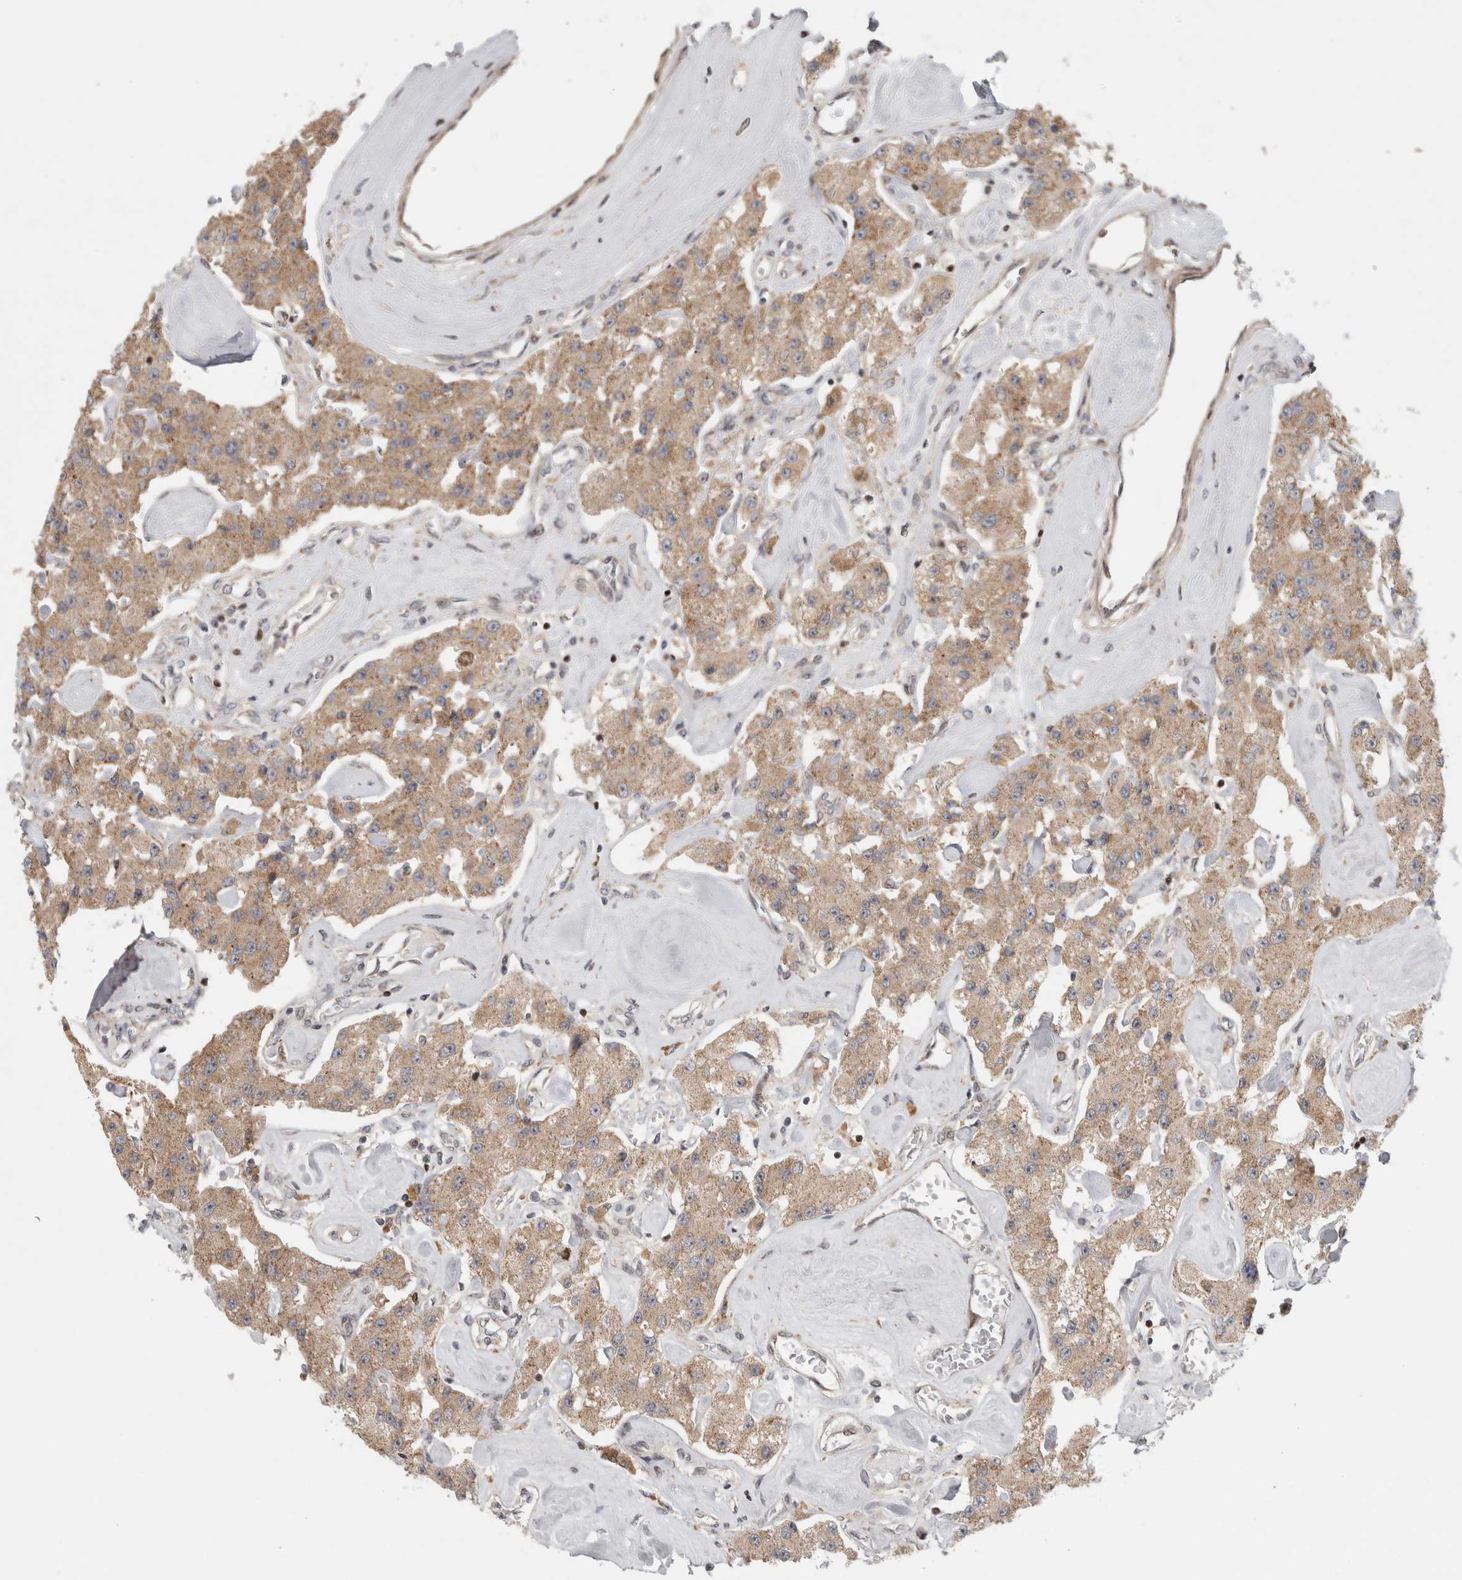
{"staining": {"intensity": "weak", "quantity": ">75%", "location": "cytoplasmic/membranous"}, "tissue": "carcinoid", "cell_type": "Tumor cells", "image_type": "cancer", "snomed": [{"axis": "morphology", "description": "Carcinoid, malignant, NOS"}, {"axis": "topography", "description": "Pancreas"}], "caption": "Immunohistochemical staining of human carcinoid (malignant) displays low levels of weak cytoplasmic/membranous staining in about >75% of tumor cells.", "gene": "KDM8", "patient": {"sex": "male", "age": 41}}